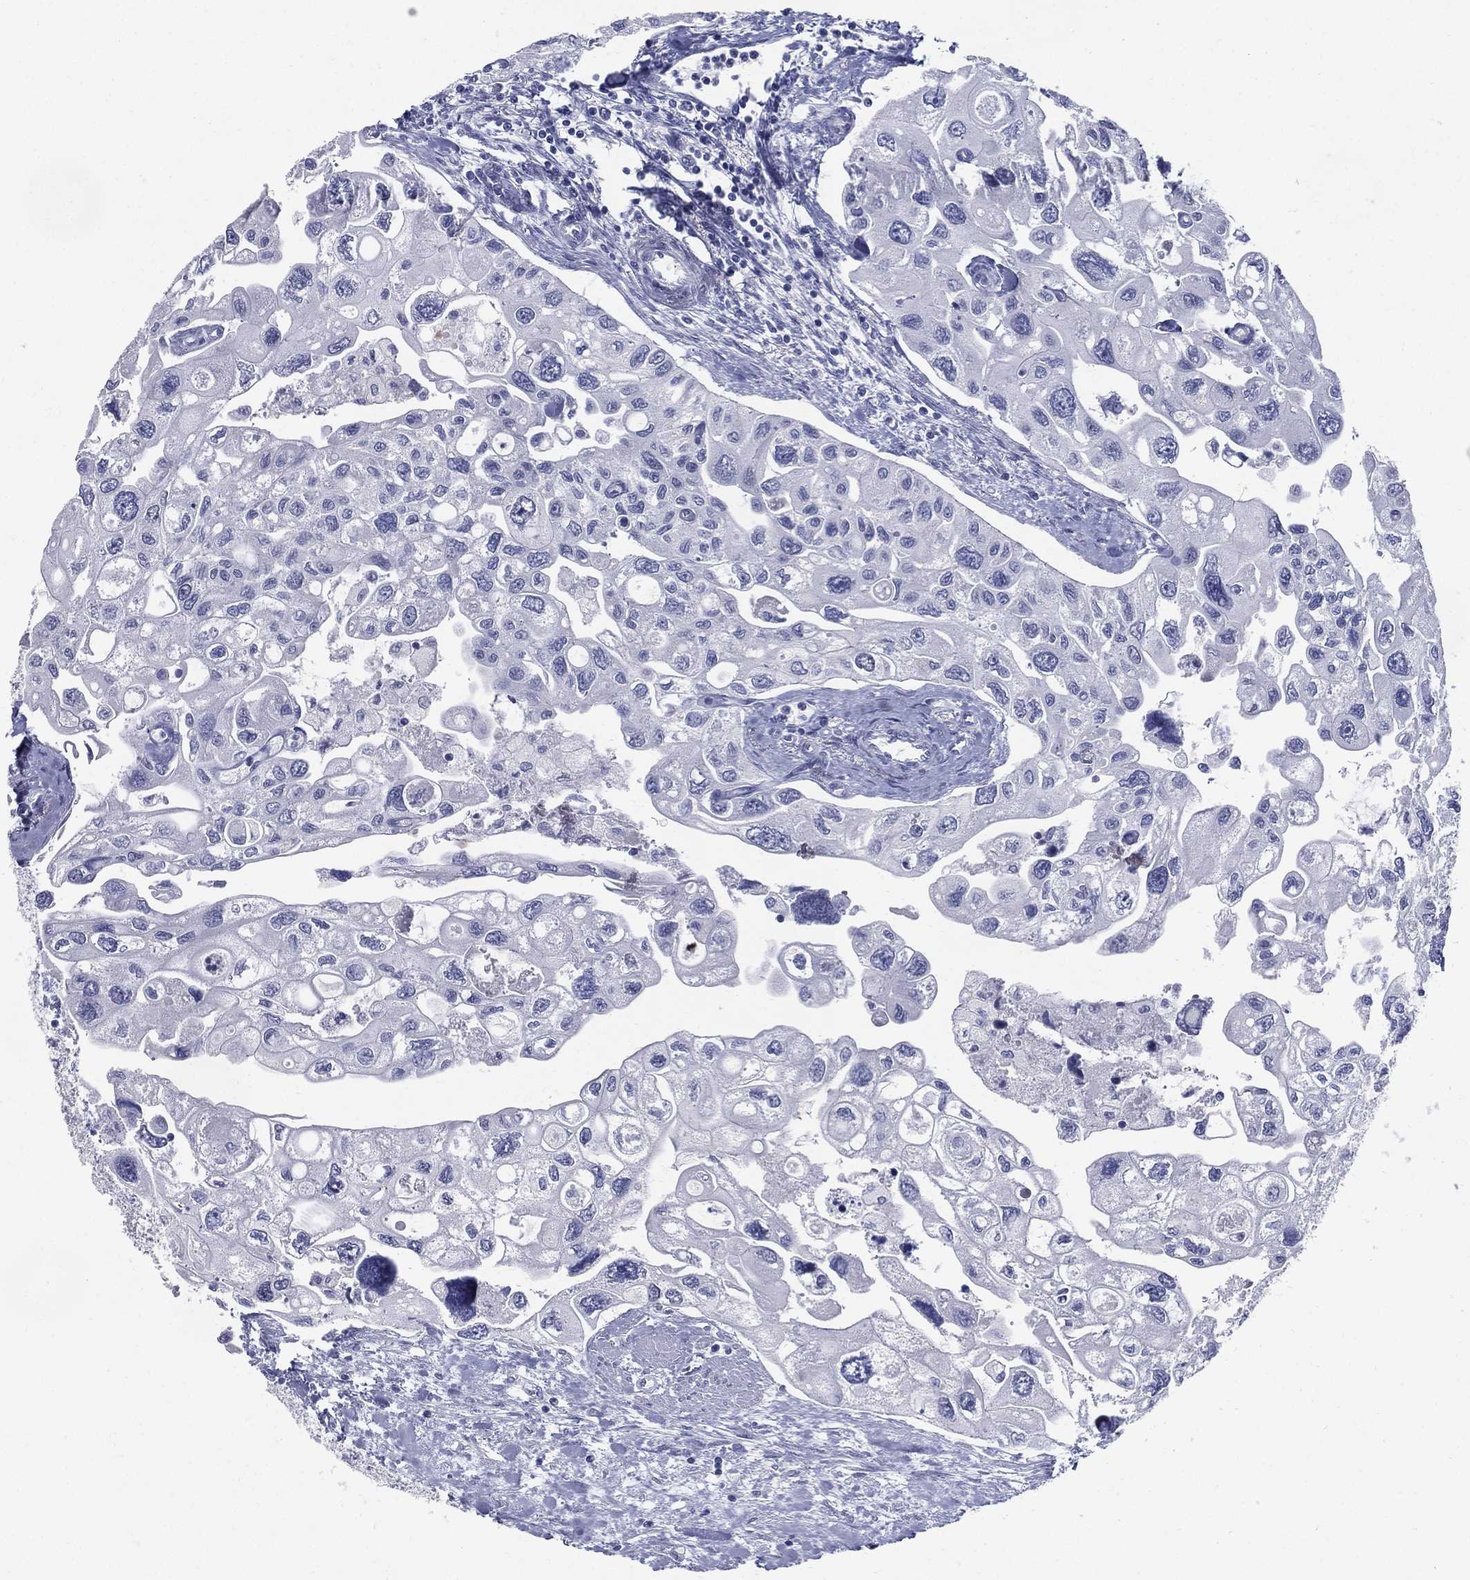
{"staining": {"intensity": "negative", "quantity": "none", "location": "none"}, "tissue": "urothelial cancer", "cell_type": "Tumor cells", "image_type": "cancer", "snomed": [{"axis": "morphology", "description": "Urothelial carcinoma, High grade"}, {"axis": "topography", "description": "Urinary bladder"}], "caption": "A high-resolution photomicrograph shows immunohistochemistry (IHC) staining of urothelial cancer, which exhibits no significant staining in tumor cells. (DAB immunohistochemistry (IHC) visualized using brightfield microscopy, high magnification).", "gene": "KIF2C", "patient": {"sex": "male", "age": 59}}